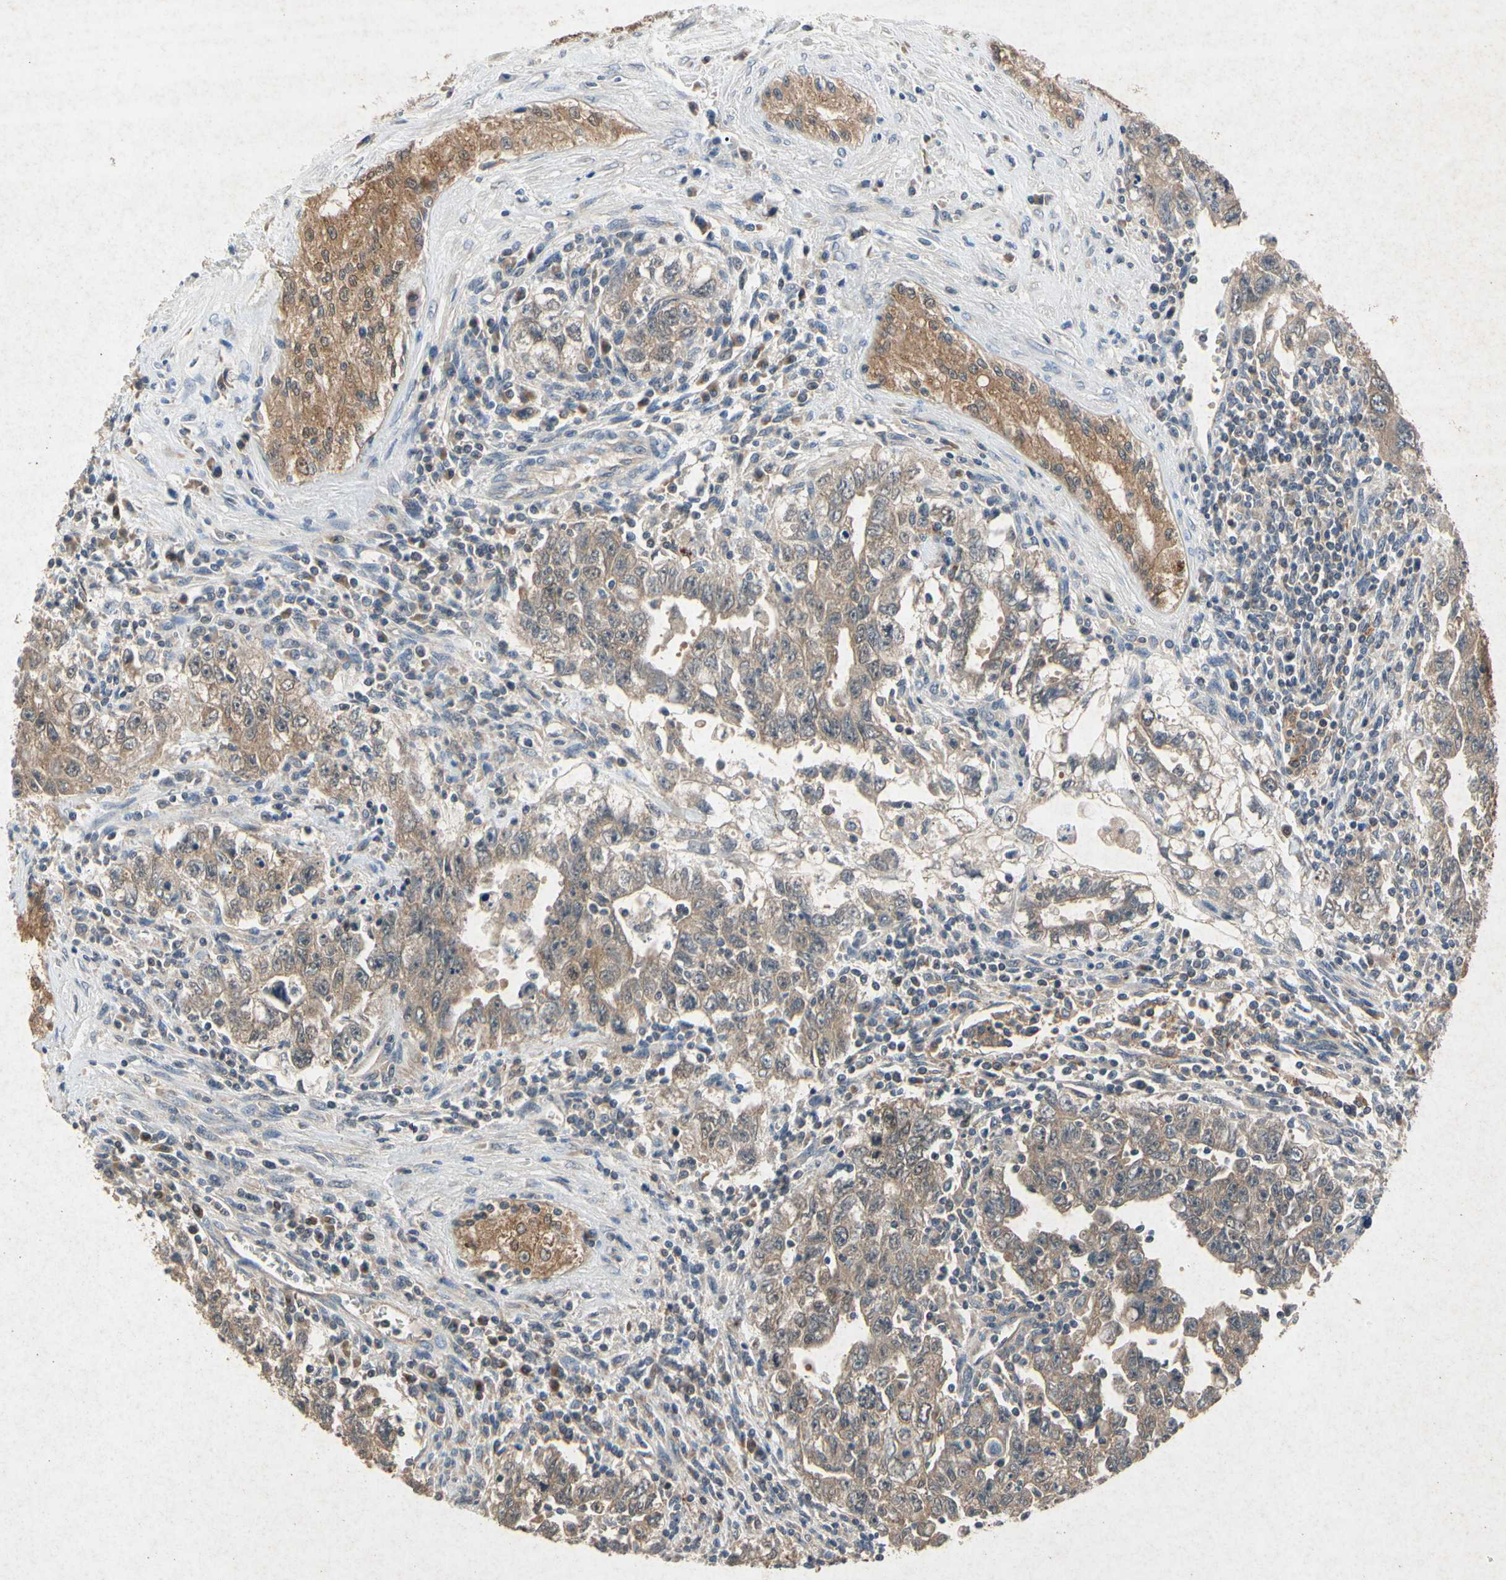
{"staining": {"intensity": "moderate", "quantity": ">75%", "location": "cytoplasmic/membranous"}, "tissue": "testis cancer", "cell_type": "Tumor cells", "image_type": "cancer", "snomed": [{"axis": "morphology", "description": "Carcinoma, Embryonal, NOS"}, {"axis": "topography", "description": "Testis"}], "caption": "This is a micrograph of immunohistochemistry (IHC) staining of embryonal carcinoma (testis), which shows moderate staining in the cytoplasmic/membranous of tumor cells.", "gene": "RPS6KA1", "patient": {"sex": "male", "age": 28}}